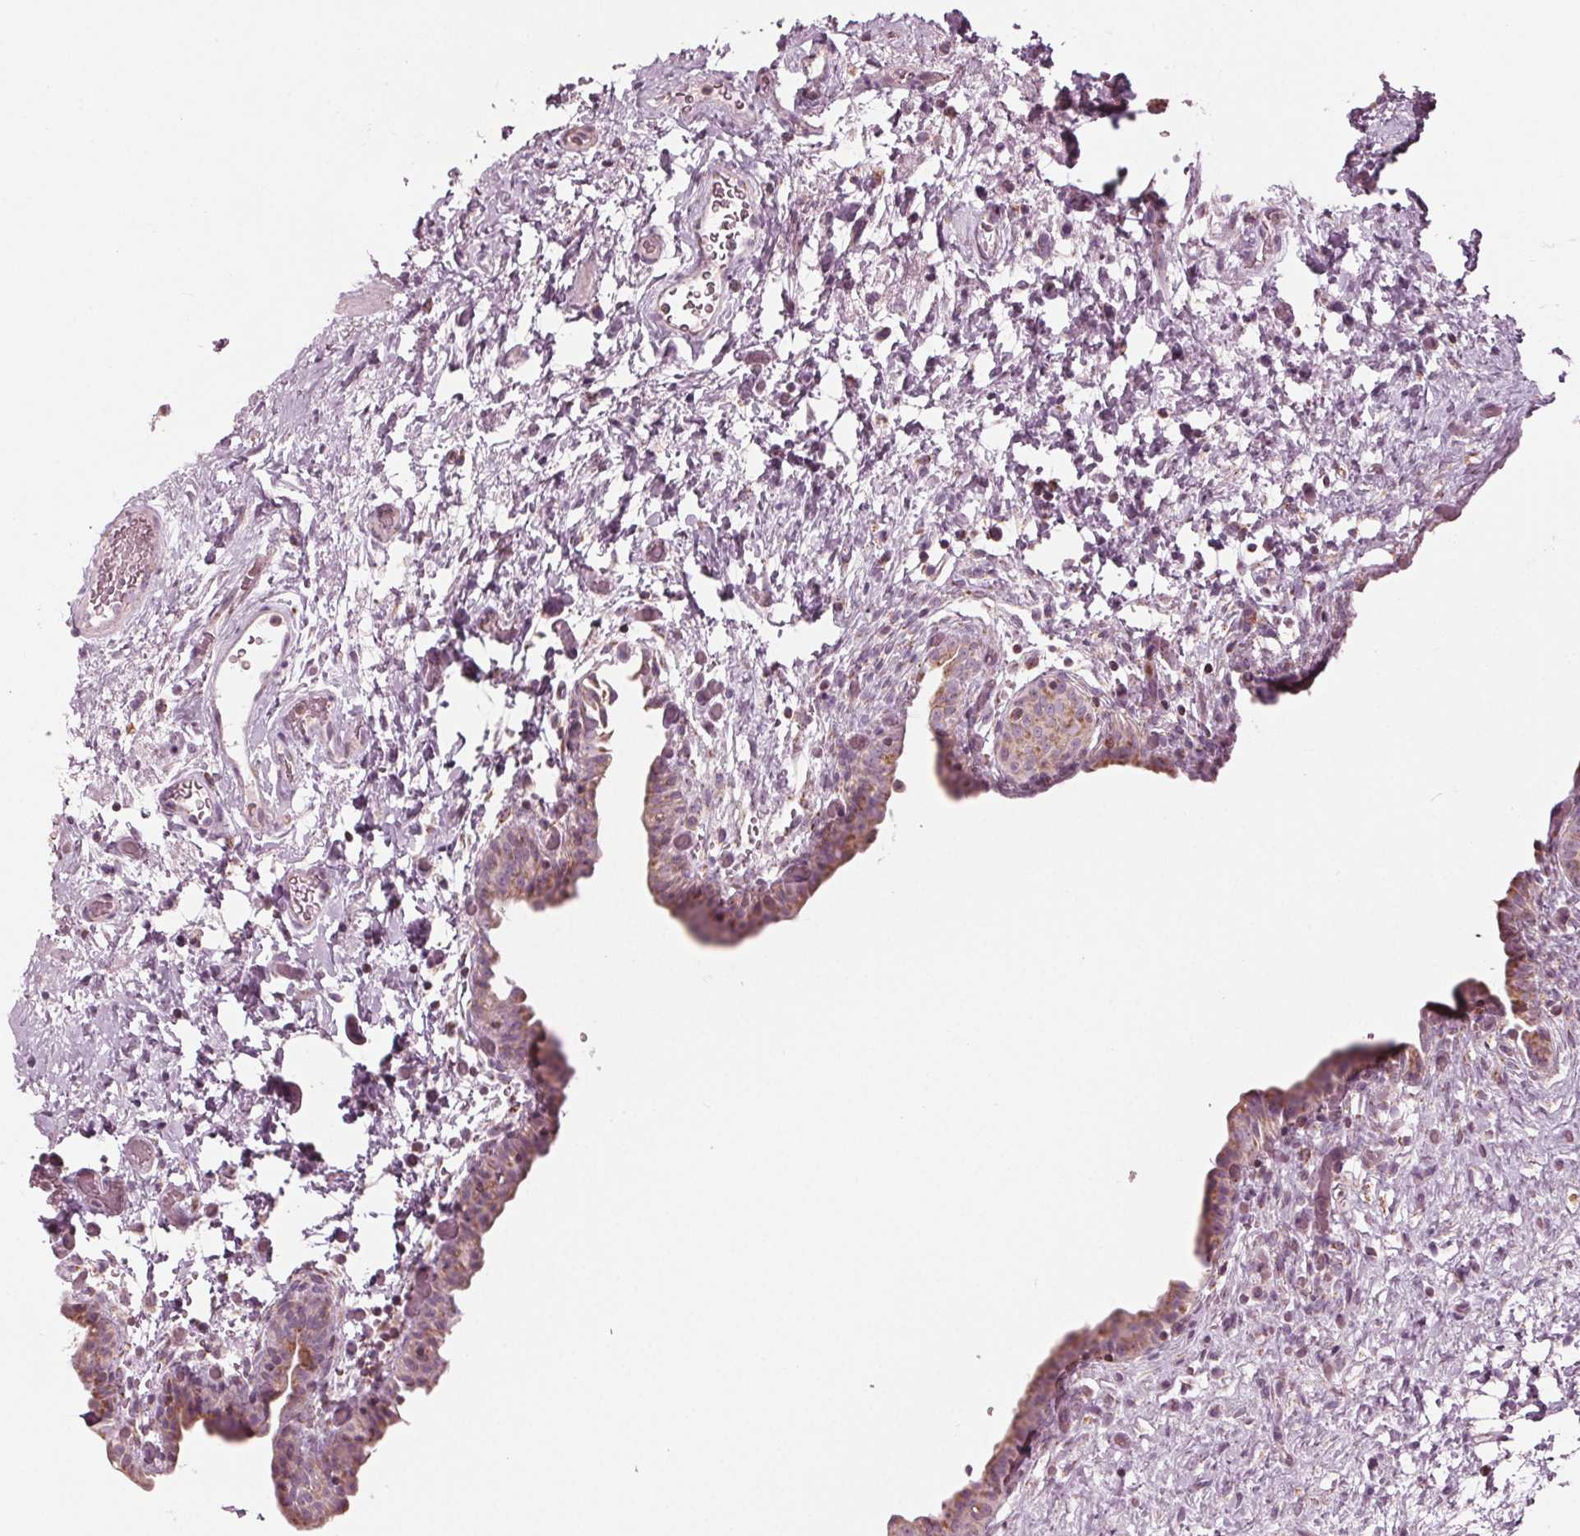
{"staining": {"intensity": "weak", "quantity": "25%-75%", "location": "cytoplasmic/membranous"}, "tissue": "urinary bladder", "cell_type": "Urothelial cells", "image_type": "normal", "snomed": [{"axis": "morphology", "description": "Normal tissue, NOS"}, {"axis": "topography", "description": "Urinary bladder"}], "caption": "Human urinary bladder stained for a protein (brown) demonstrates weak cytoplasmic/membranous positive expression in approximately 25%-75% of urothelial cells.", "gene": "CLN6", "patient": {"sex": "male", "age": 69}}